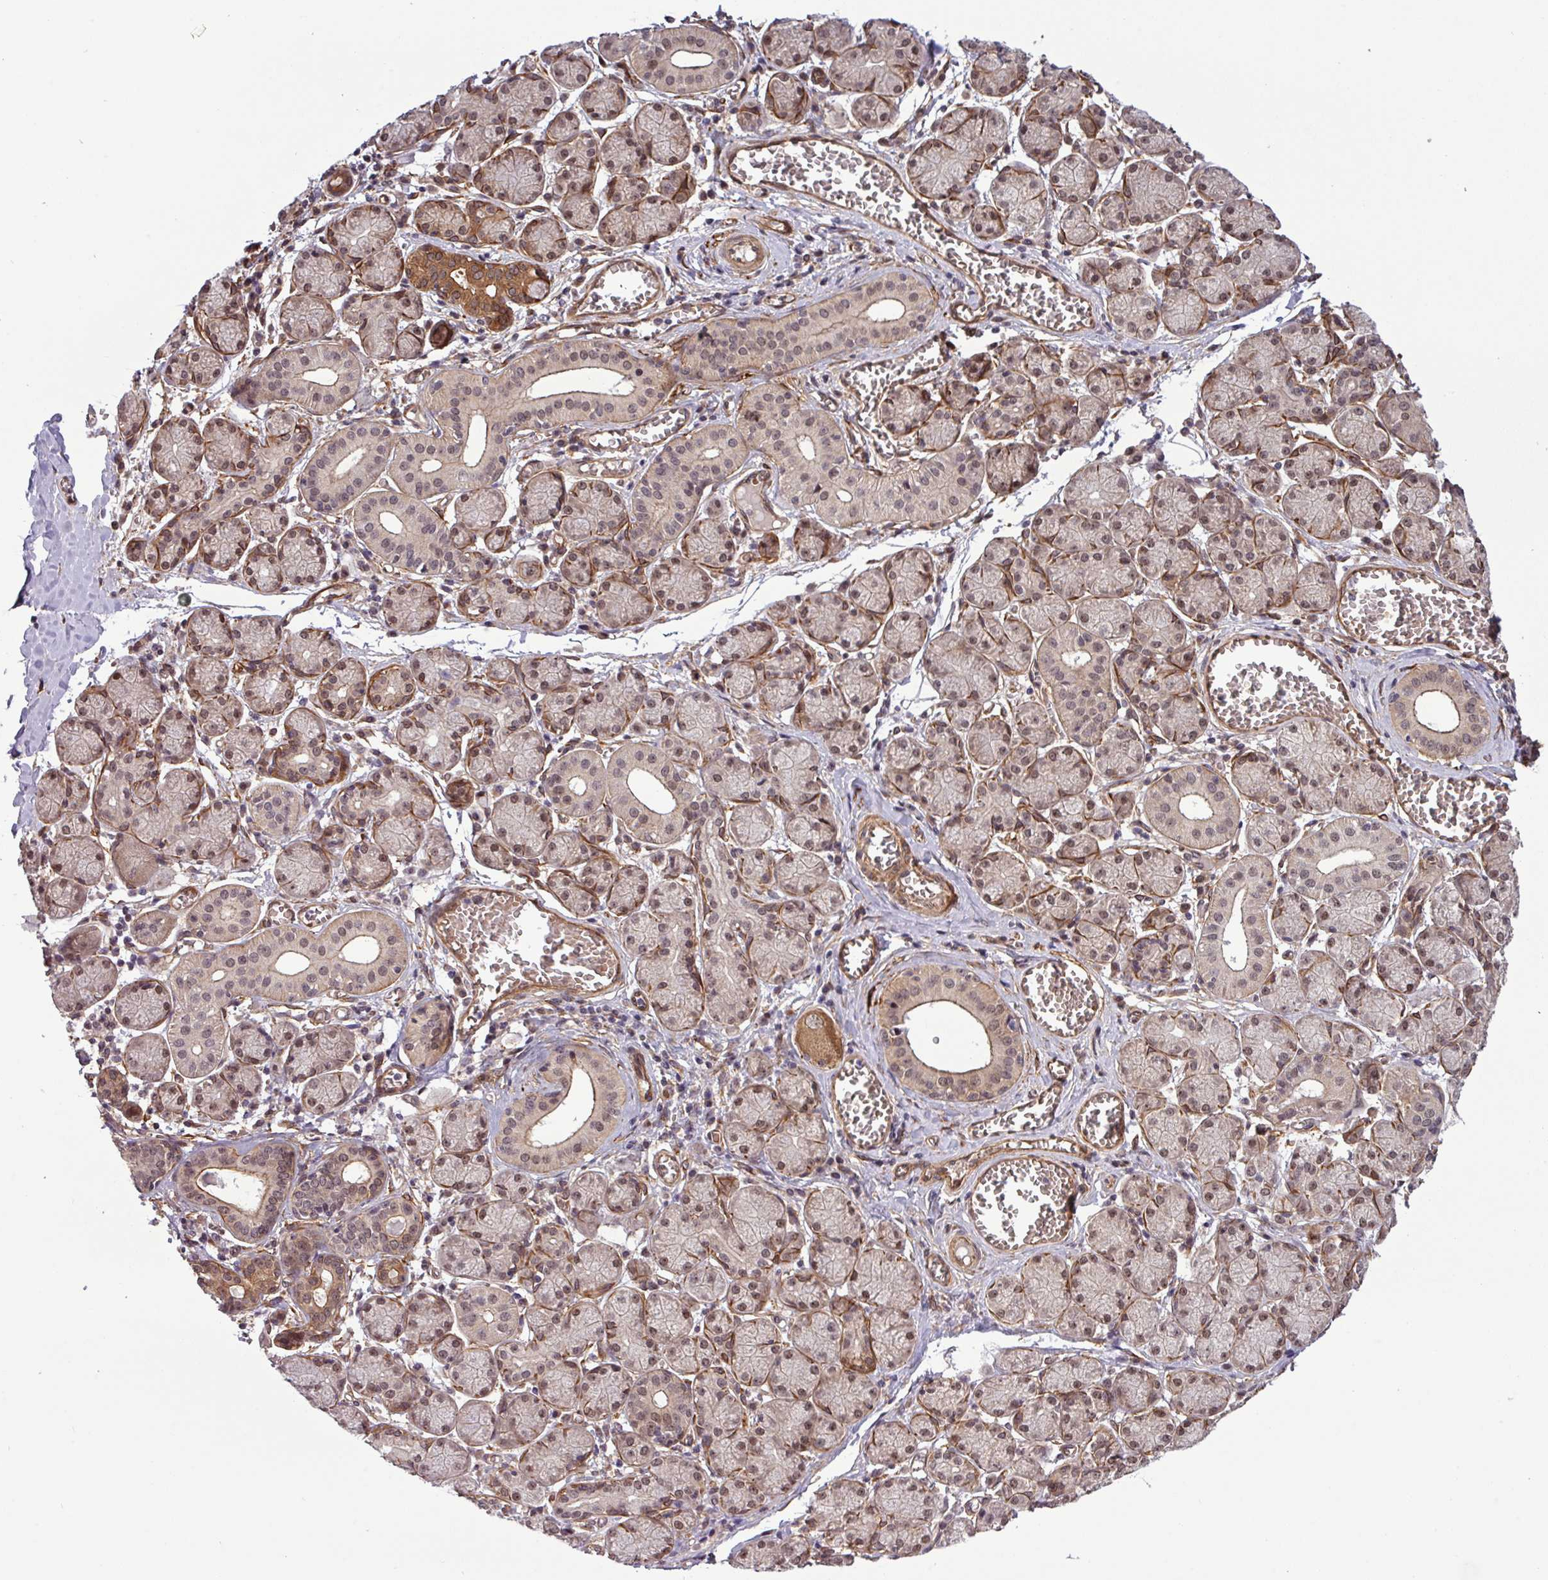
{"staining": {"intensity": "moderate", "quantity": "25%-75%", "location": "cytoplasmic/membranous,nuclear"}, "tissue": "salivary gland", "cell_type": "Glandular cells", "image_type": "normal", "snomed": [{"axis": "morphology", "description": "Normal tissue, NOS"}, {"axis": "topography", "description": "Salivary gland"}], "caption": "Immunohistochemistry (IHC) (DAB (3,3'-diaminobenzidine)) staining of benign human salivary gland displays moderate cytoplasmic/membranous,nuclear protein expression in approximately 25%-75% of glandular cells. Using DAB (brown) and hematoxylin (blue) stains, captured at high magnification using brightfield microscopy.", "gene": "C7orf50", "patient": {"sex": "female", "age": 24}}